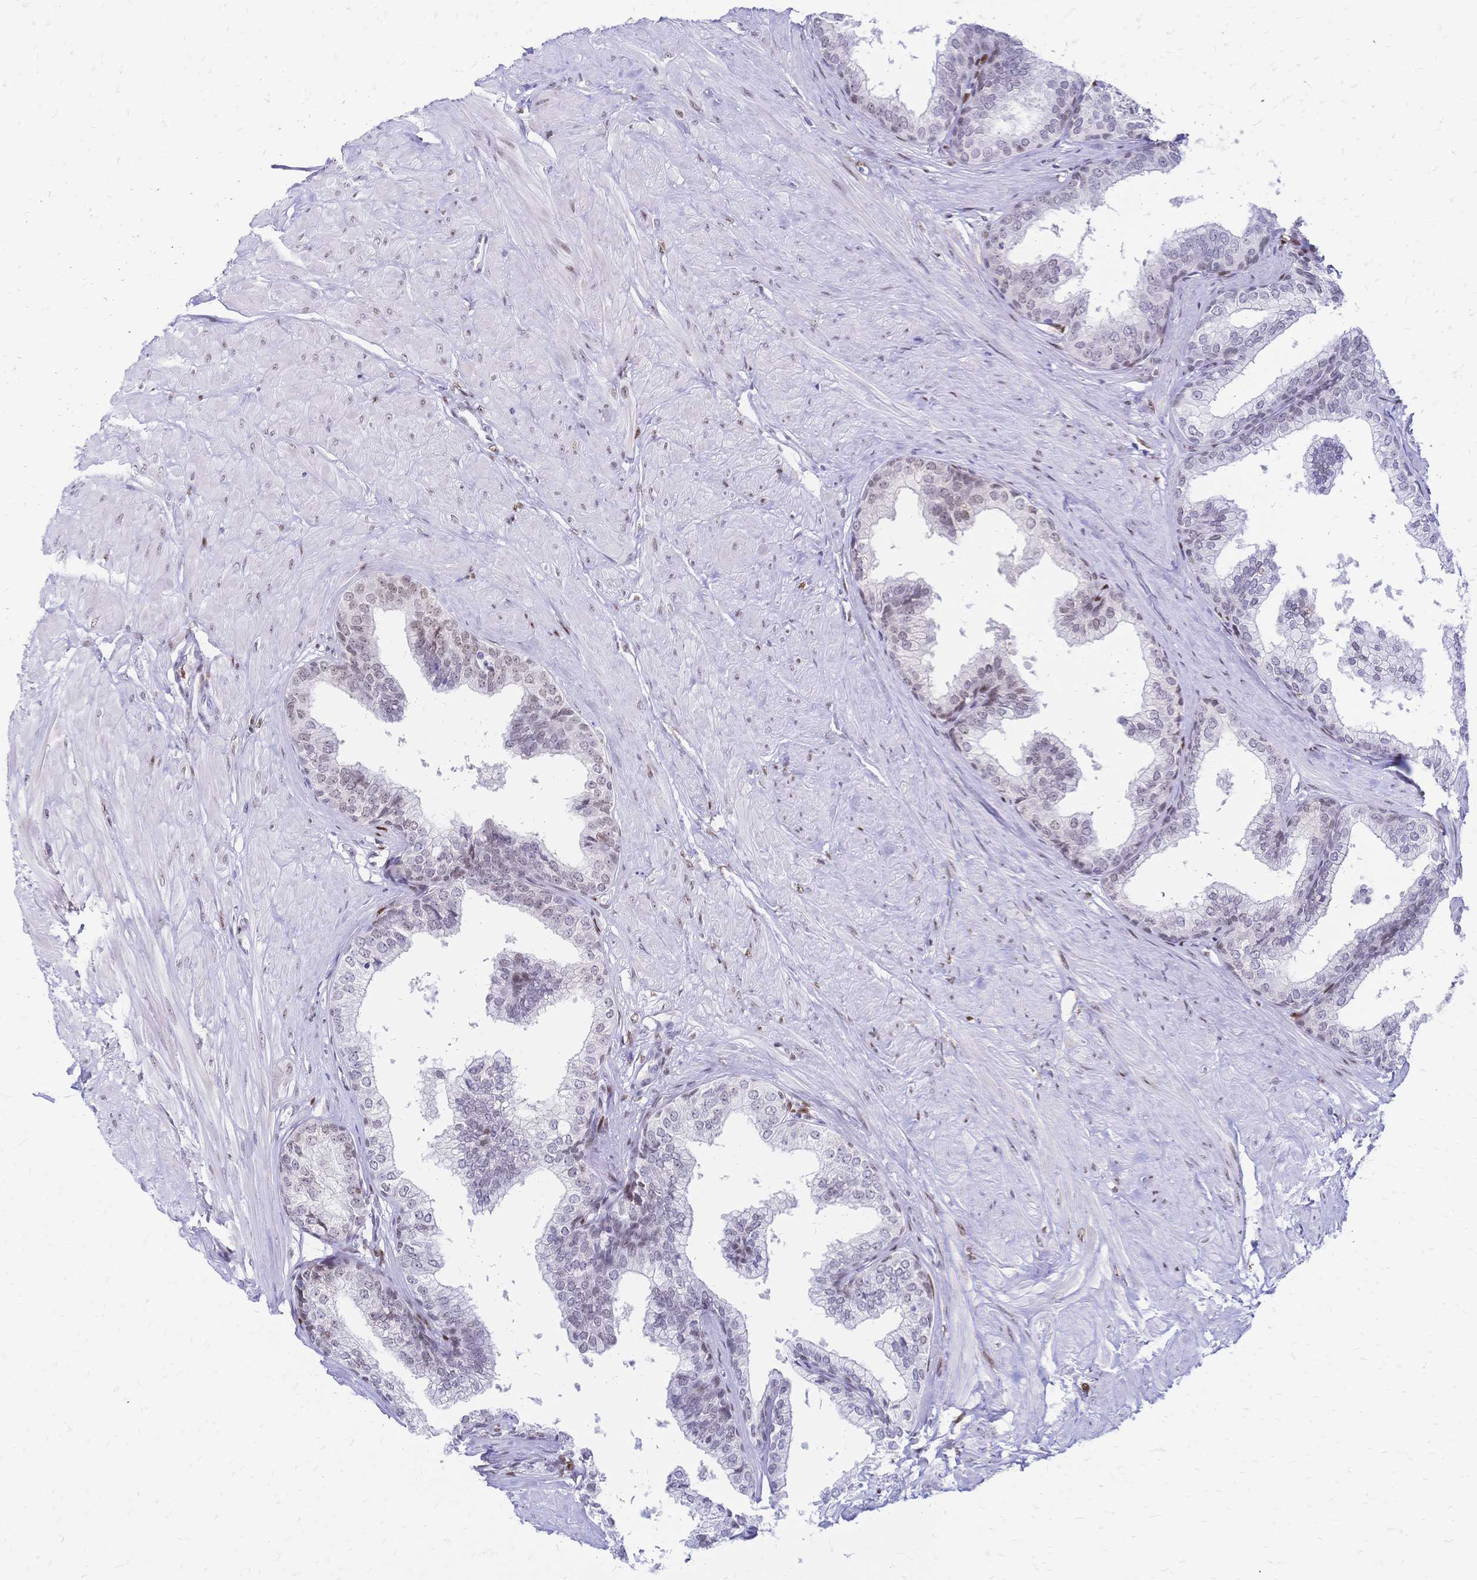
{"staining": {"intensity": "moderate", "quantity": "<25%", "location": "nuclear"}, "tissue": "prostate", "cell_type": "Glandular cells", "image_type": "normal", "snomed": [{"axis": "morphology", "description": "Normal tissue, NOS"}, {"axis": "topography", "description": "Prostate"}, {"axis": "topography", "description": "Peripheral nerve tissue"}], "caption": "Prostate was stained to show a protein in brown. There is low levels of moderate nuclear positivity in about <25% of glandular cells. Using DAB (3,3'-diaminobenzidine) (brown) and hematoxylin (blue) stains, captured at high magnification using brightfield microscopy.", "gene": "NFIC", "patient": {"sex": "male", "age": 55}}